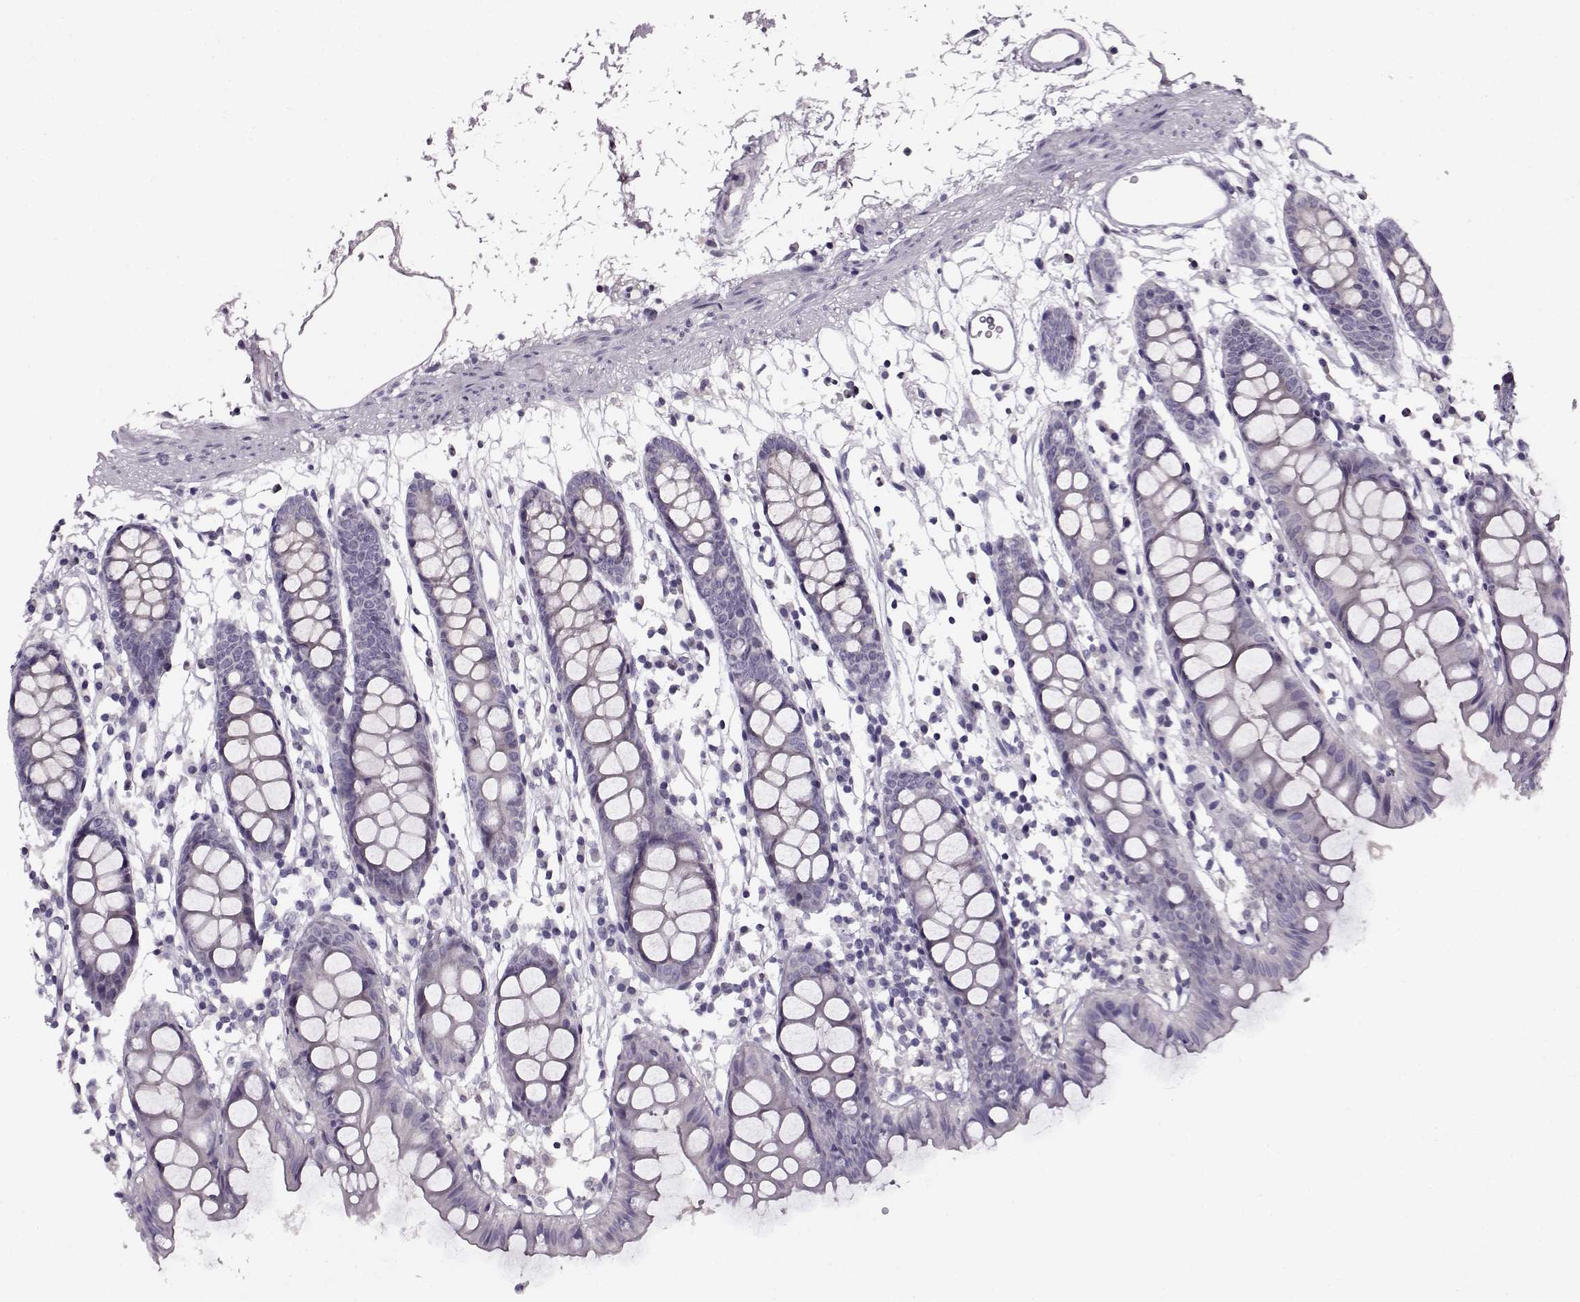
{"staining": {"intensity": "negative", "quantity": "none", "location": "none"}, "tissue": "colon", "cell_type": "Endothelial cells", "image_type": "normal", "snomed": [{"axis": "morphology", "description": "Normal tissue, NOS"}, {"axis": "topography", "description": "Colon"}], "caption": "The immunohistochemistry image has no significant expression in endothelial cells of colon. (IHC, brightfield microscopy, high magnification).", "gene": "RP1L1", "patient": {"sex": "male", "age": 47}}